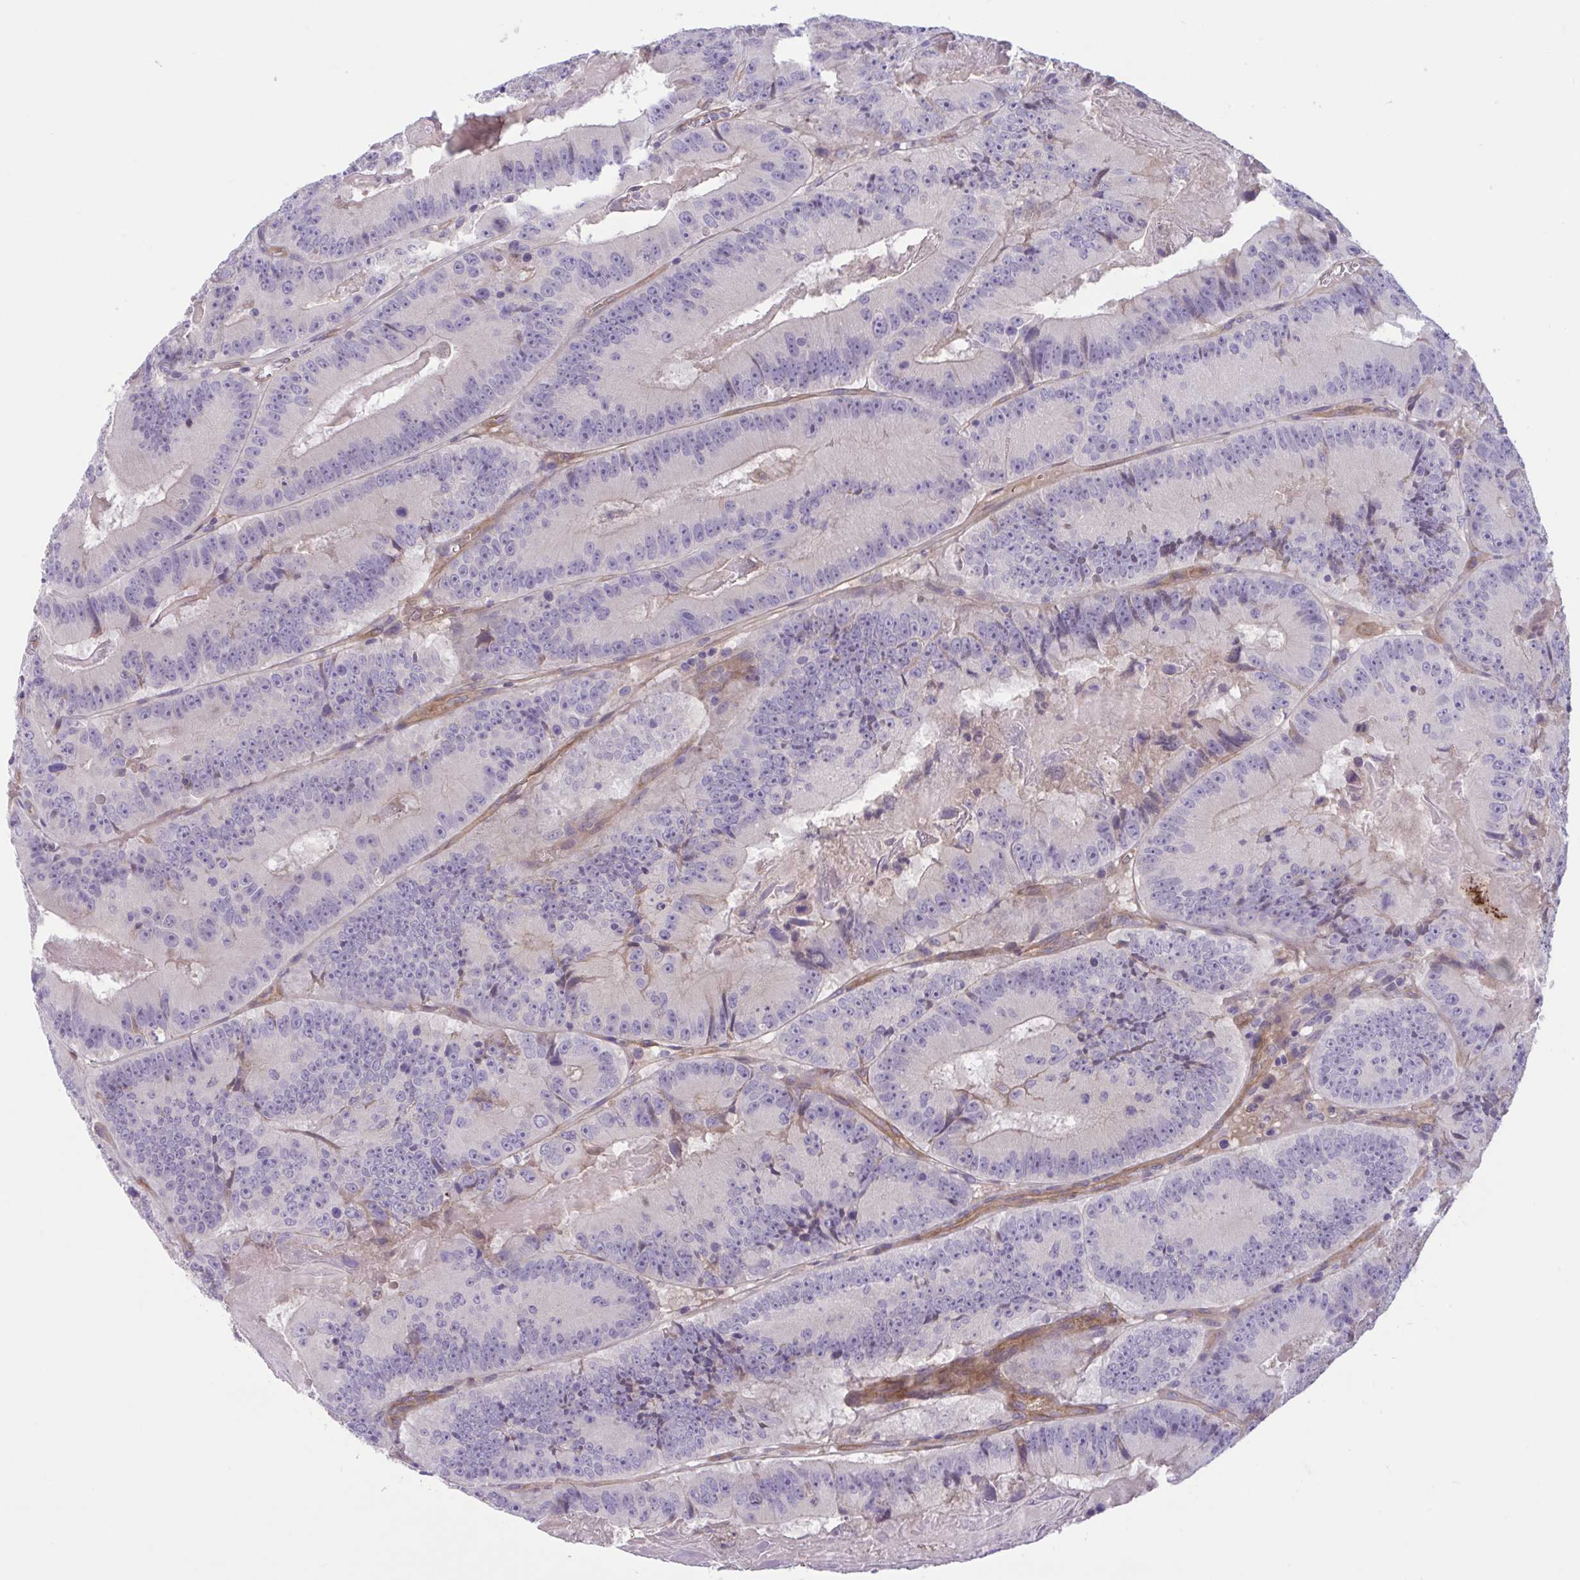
{"staining": {"intensity": "negative", "quantity": "none", "location": "none"}, "tissue": "colorectal cancer", "cell_type": "Tumor cells", "image_type": "cancer", "snomed": [{"axis": "morphology", "description": "Adenocarcinoma, NOS"}, {"axis": "topography", "description": "Colon"}], "caption": "Tumor cells show no significant protein staining in colorectal cancer.", "gene": "TTC7B", "patient": {"sex": "female", "age": 86}}